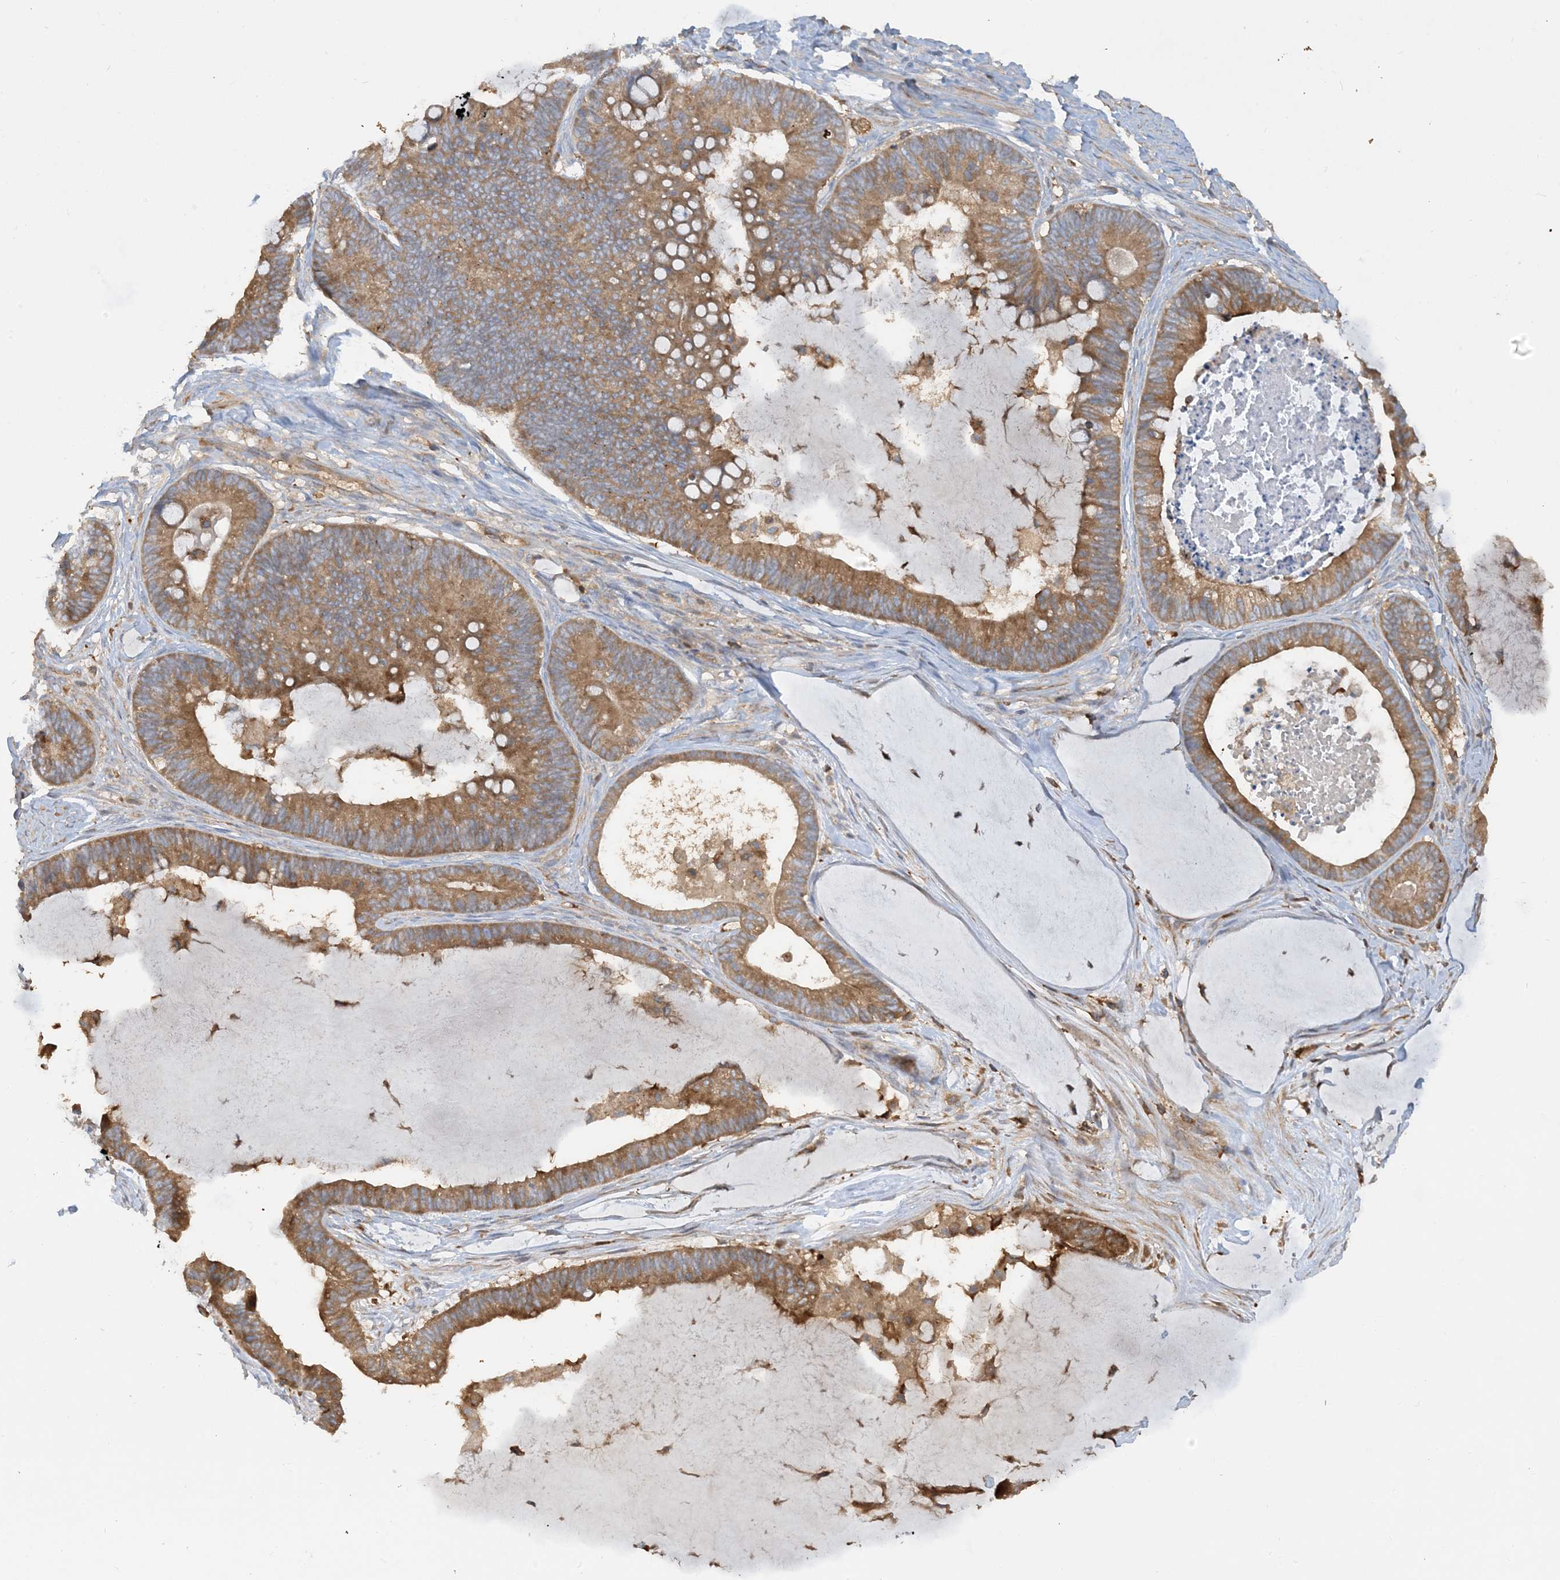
{"staining": {"intensity": "moderate", "quantity": ">75%", "location": "cytoplasmic/membranous"}, "tissue": "ovarian cancer", "cell_type": "Tumor cells", "image_type": "cancer", "snomed": [{"axis": "morphology", "description": "Cystadenocarcinoma, mucinous, NOS"}, {"axis": "topography", "description": "Ovary"}], "caption": "Immunohistochemistry of human ovarian cancer (mucinous cystadenocarcinoma) shows medium levels of moderate cytoplasmic/membranous expression in about >75% of tumor cells.", "gene": "SFMBT2", "patient": {"sex": "female", "age": 61}}